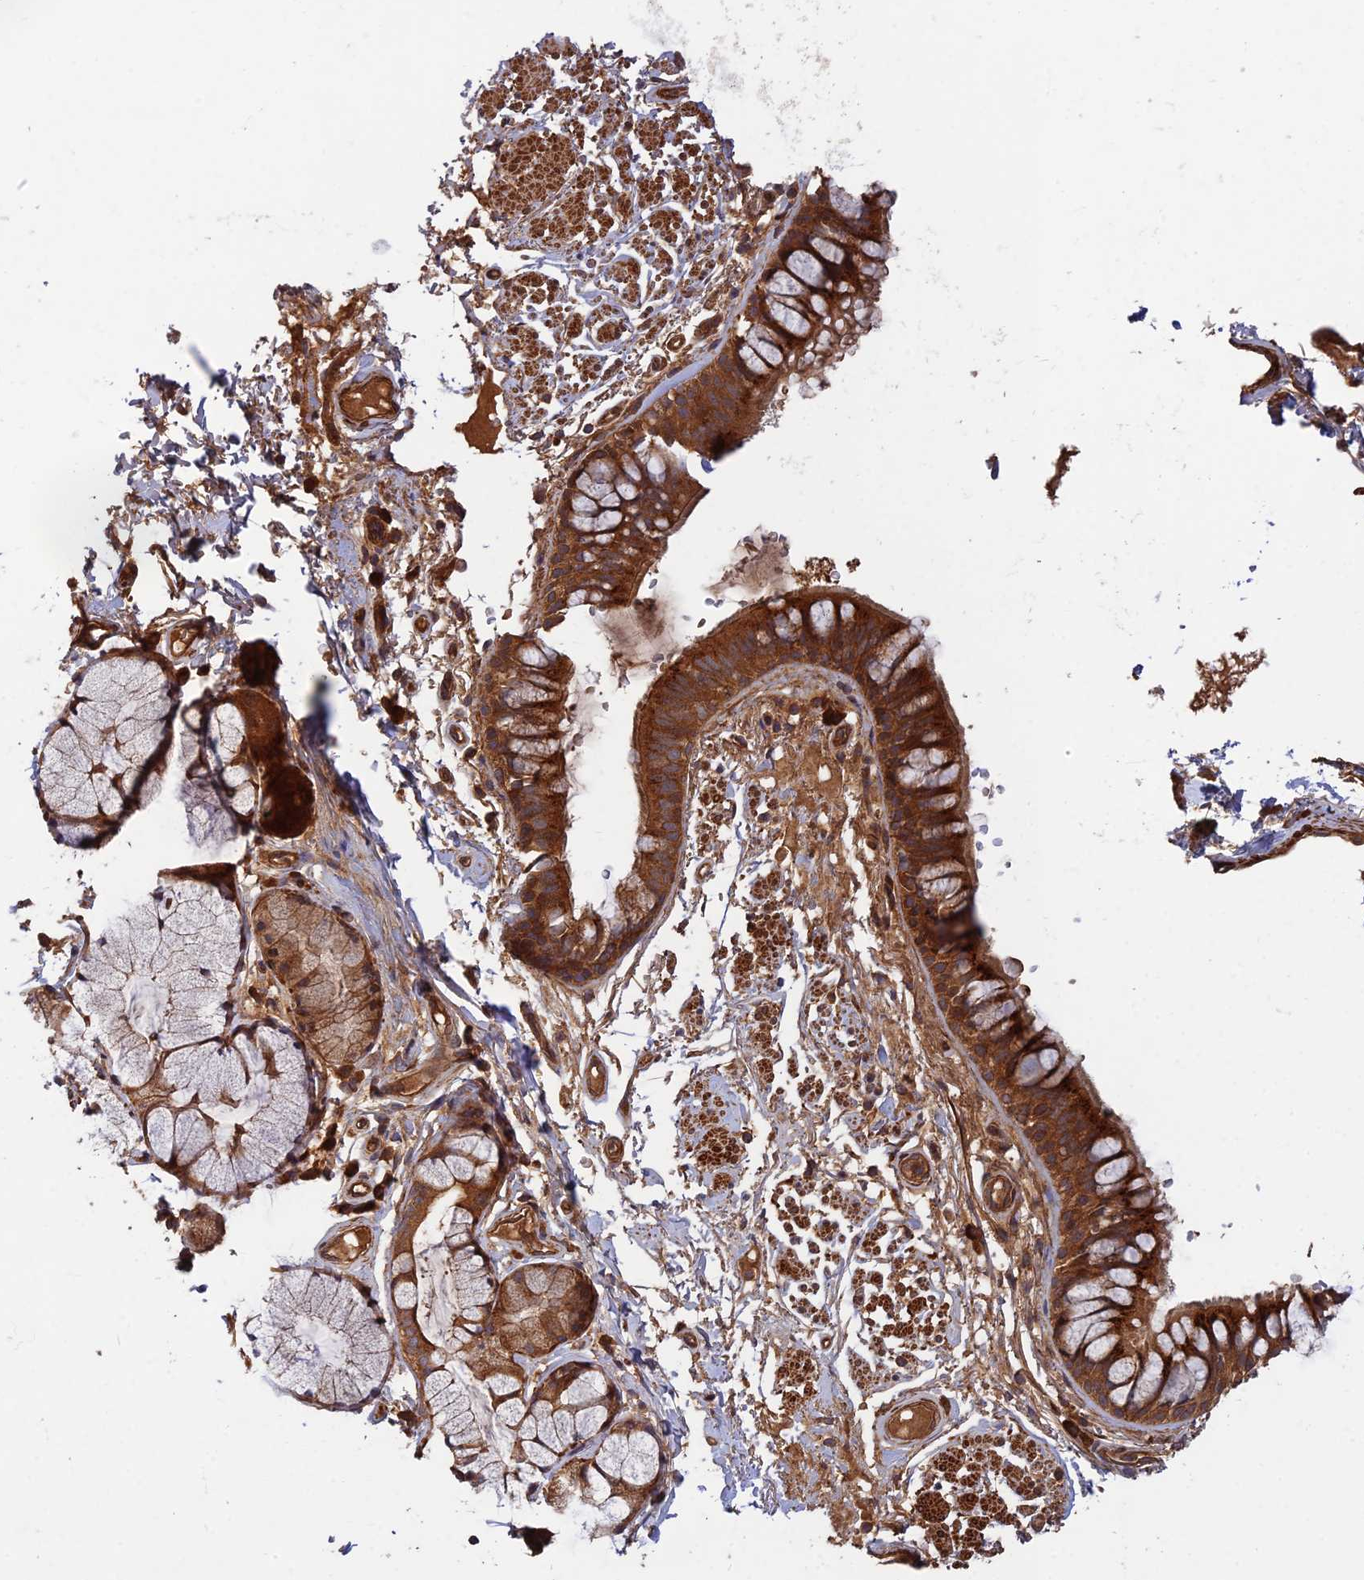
{"staining": {"intensity": "strong", "quantity": ">75%", "location": "cytoplasmic/membranous"}, "tissue": "bronchus", "cell_type": "Respiratory epithelial cells", "image_type": "normal", "snomed": [{"axis": "morphology", "description": "Normal tissue, NOS"}, {"axis": "topography", "description": "Bronchus"}], "caption": "Respiratory epithelial cells display high levels of strong cytoplasmic/membranous staining in about >75% of cells in normal human bronchus. (brown staining indicates protein expression, while blue staining denotes nuclei).", "gene": "RELCH", "patient": {"sex": "male", "age": 70}}